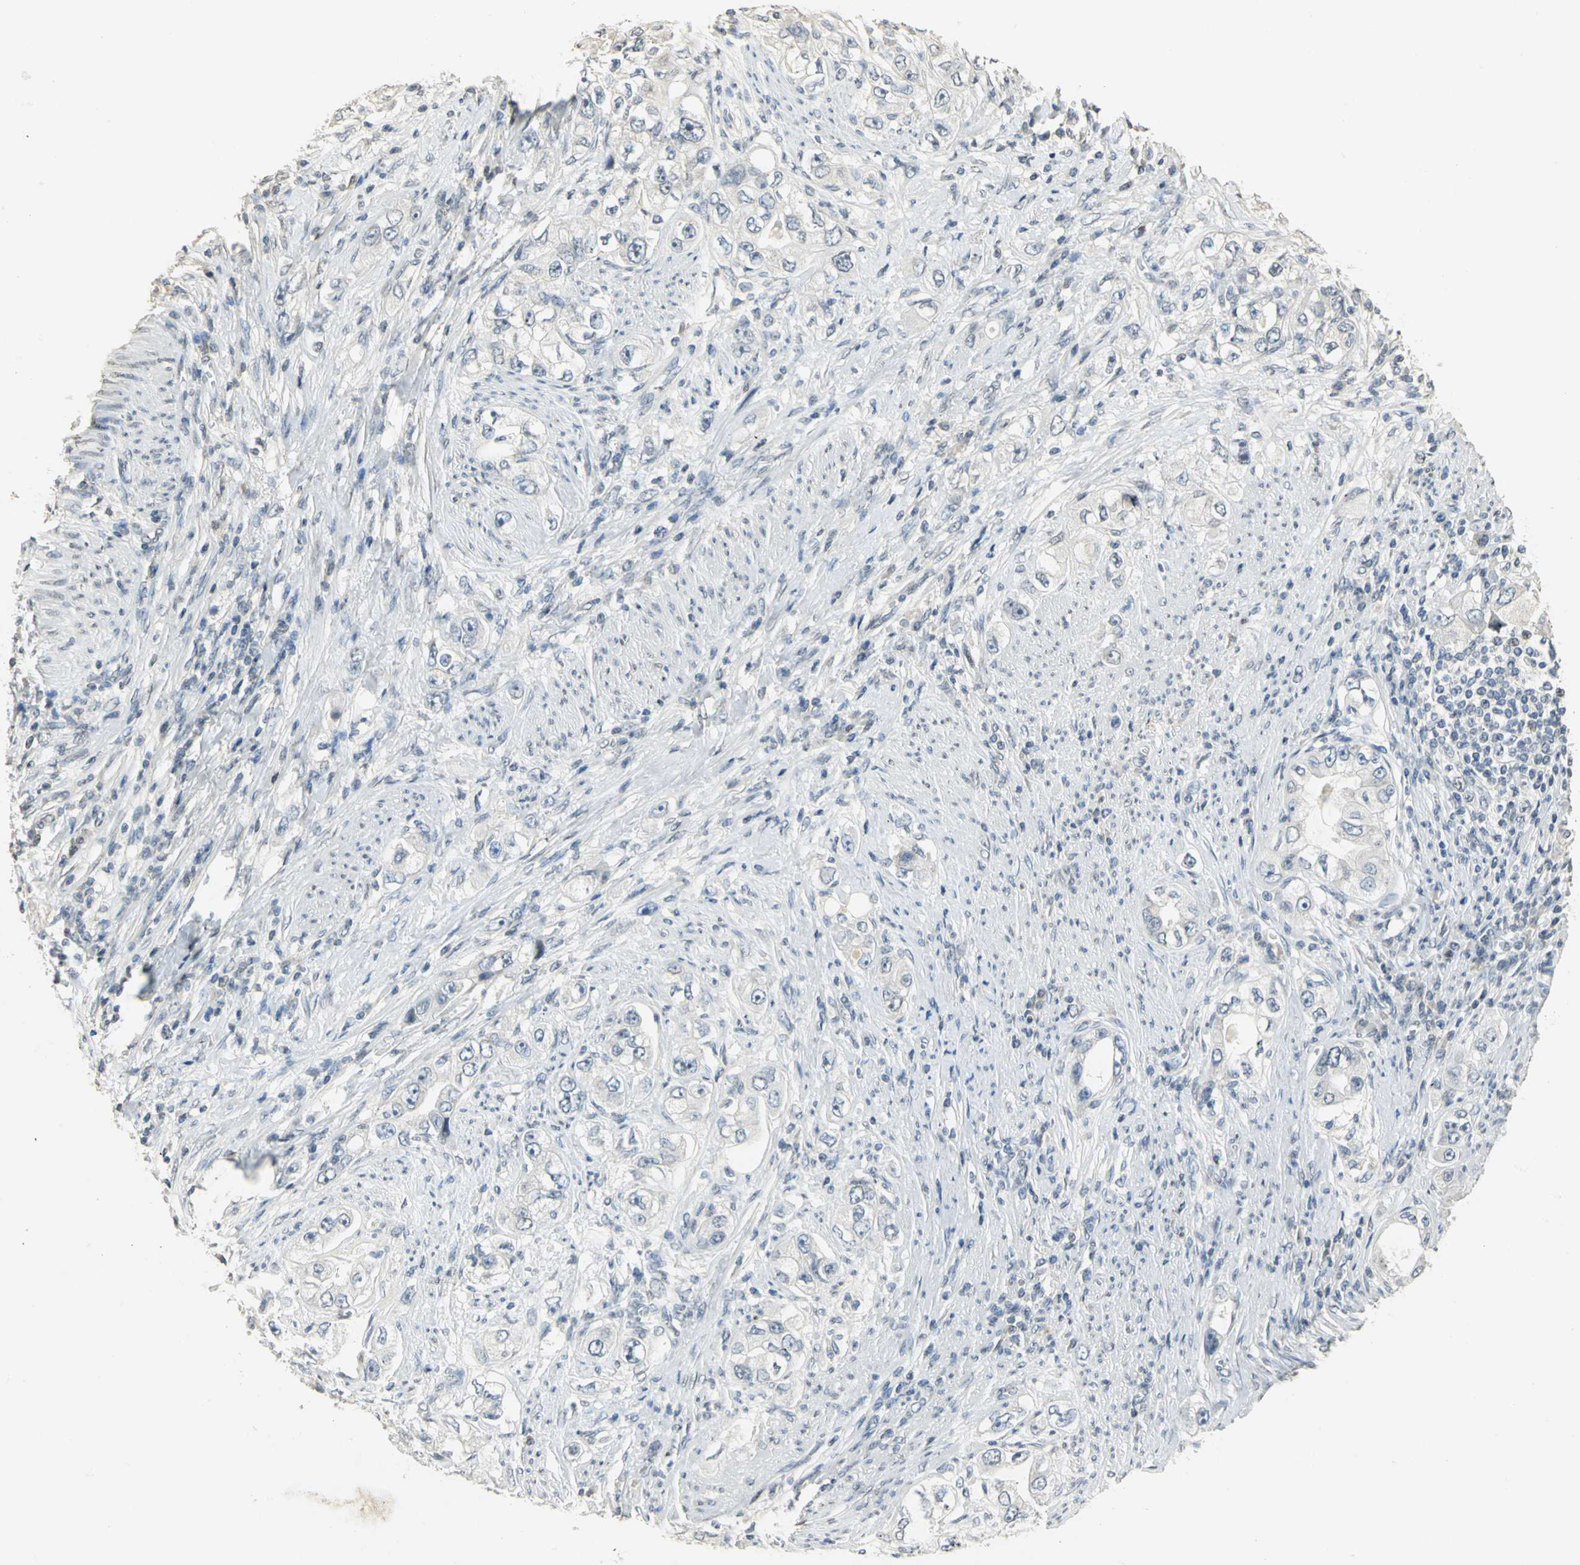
{"staining": {"intensity": "negative", "quantity": "none", "location": "none"}, "tissue": "stomach cancer", "cell_type": "Tumor cells", "image_type": "cancer", "snomed": [{"axis": "morphology", "description": "Adenocarcinoma, NOS"}, {"axis": "topography", "description": "Stomach, lower"}], "caption": "There is no significant positivity in tumor cells of stomach cancer (adenocarcinoma).", "gene": "DNAJB6", "patient": {"sex": "female", "age": 93}}